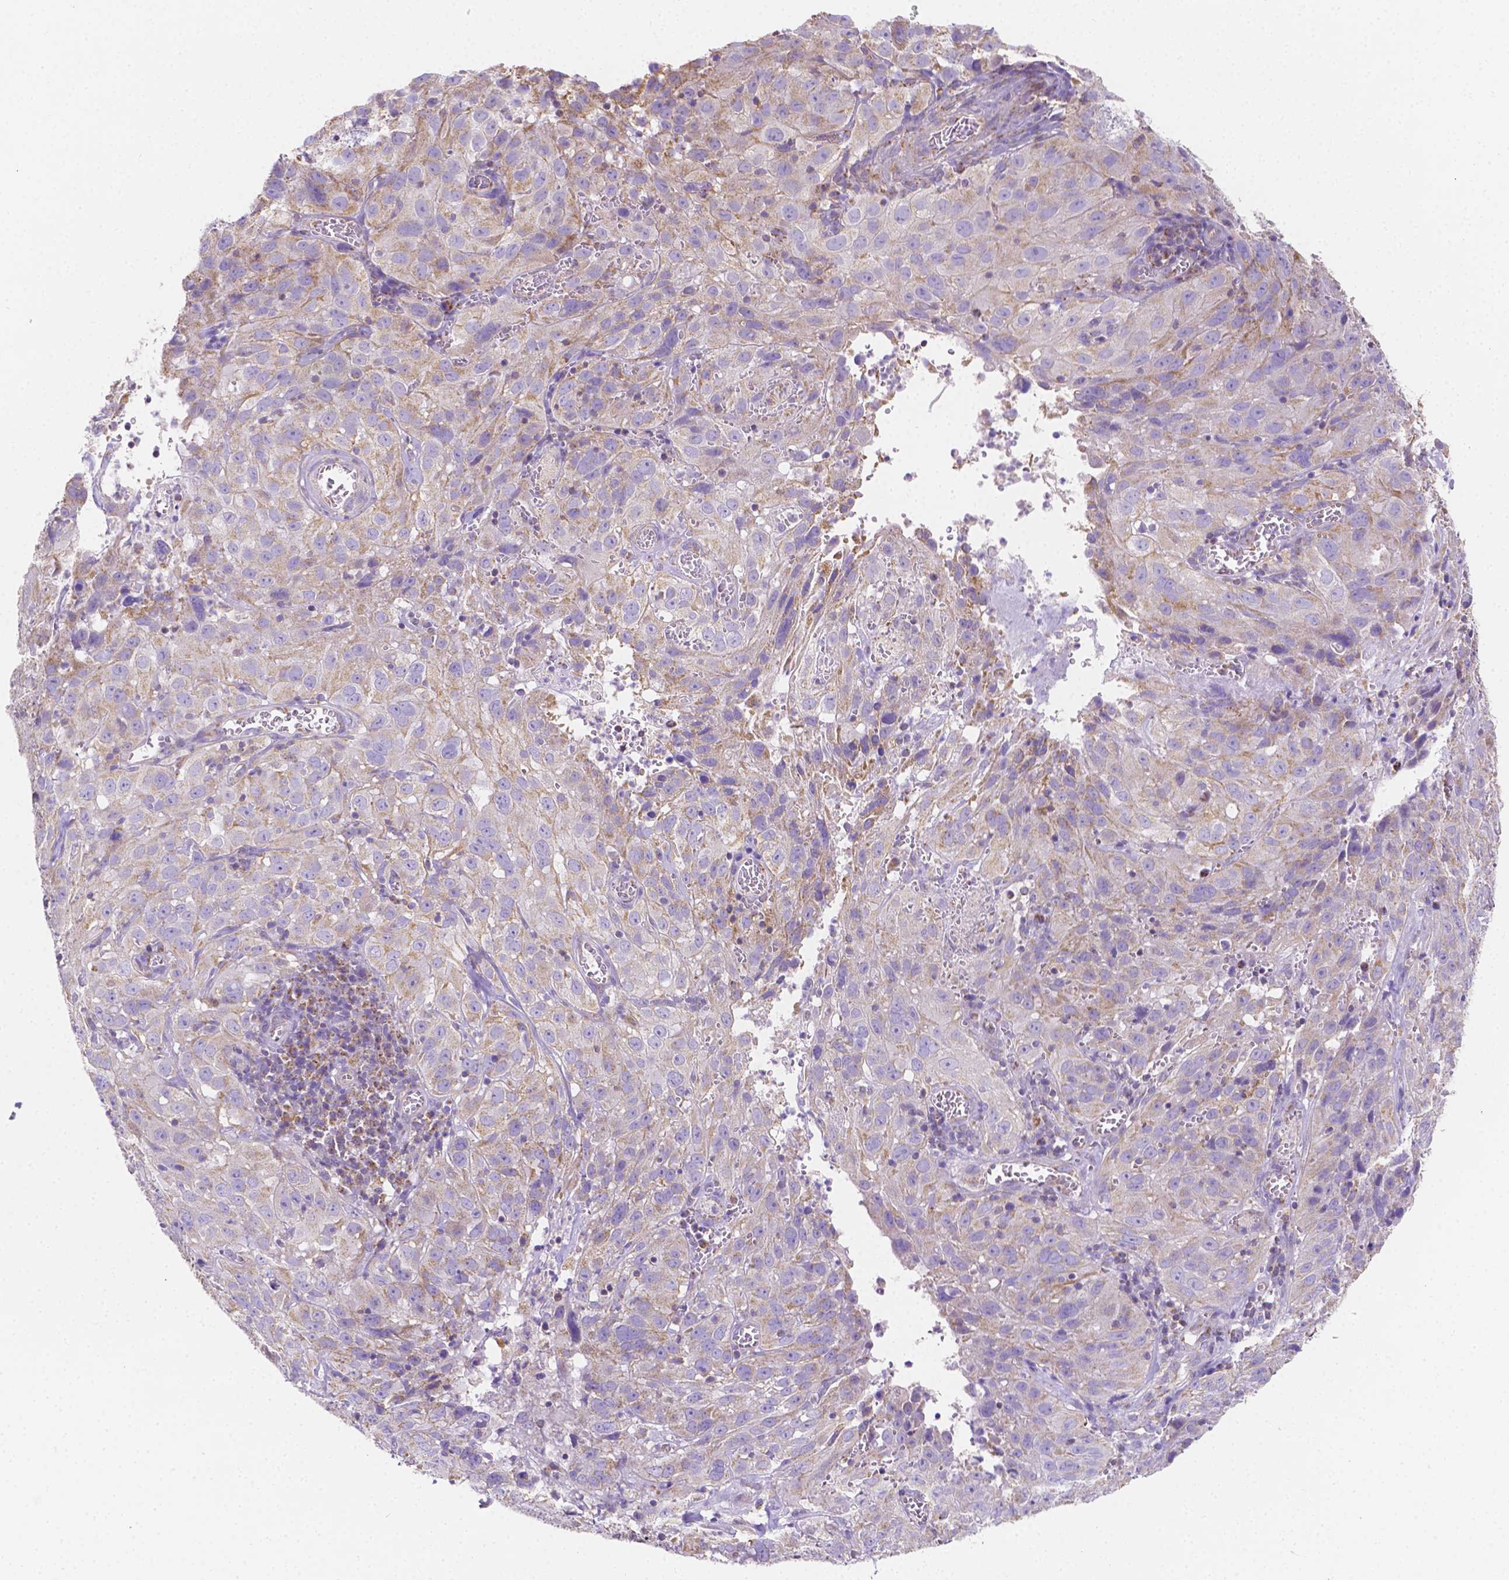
{"staining": {"intensity": "weak", "quantity": "25%-75%", "location": "cytoplasmic/membranous"}, "tissue": "cervical cancer", "cell_type": "Tumor cells", "image_type": "cancer", "snomed": [{"axis": "morphology", "description": "Squamous cell carcinoma, NOS"}, {"axis": "topography", "description": "Cervix"}], "caption": "Immunohistochemistry (IHC) (DAB (3,3'-diaminobenzidine)) staining of squamous cell carcinoma (cervical) displays weak cytoplasmic/membranous protein staining in approximately 25%-75% of tumor cells. Nuclei are stained in blue.", "gene": "SGTB", "patient": {"sex": "female", "age": 32}}